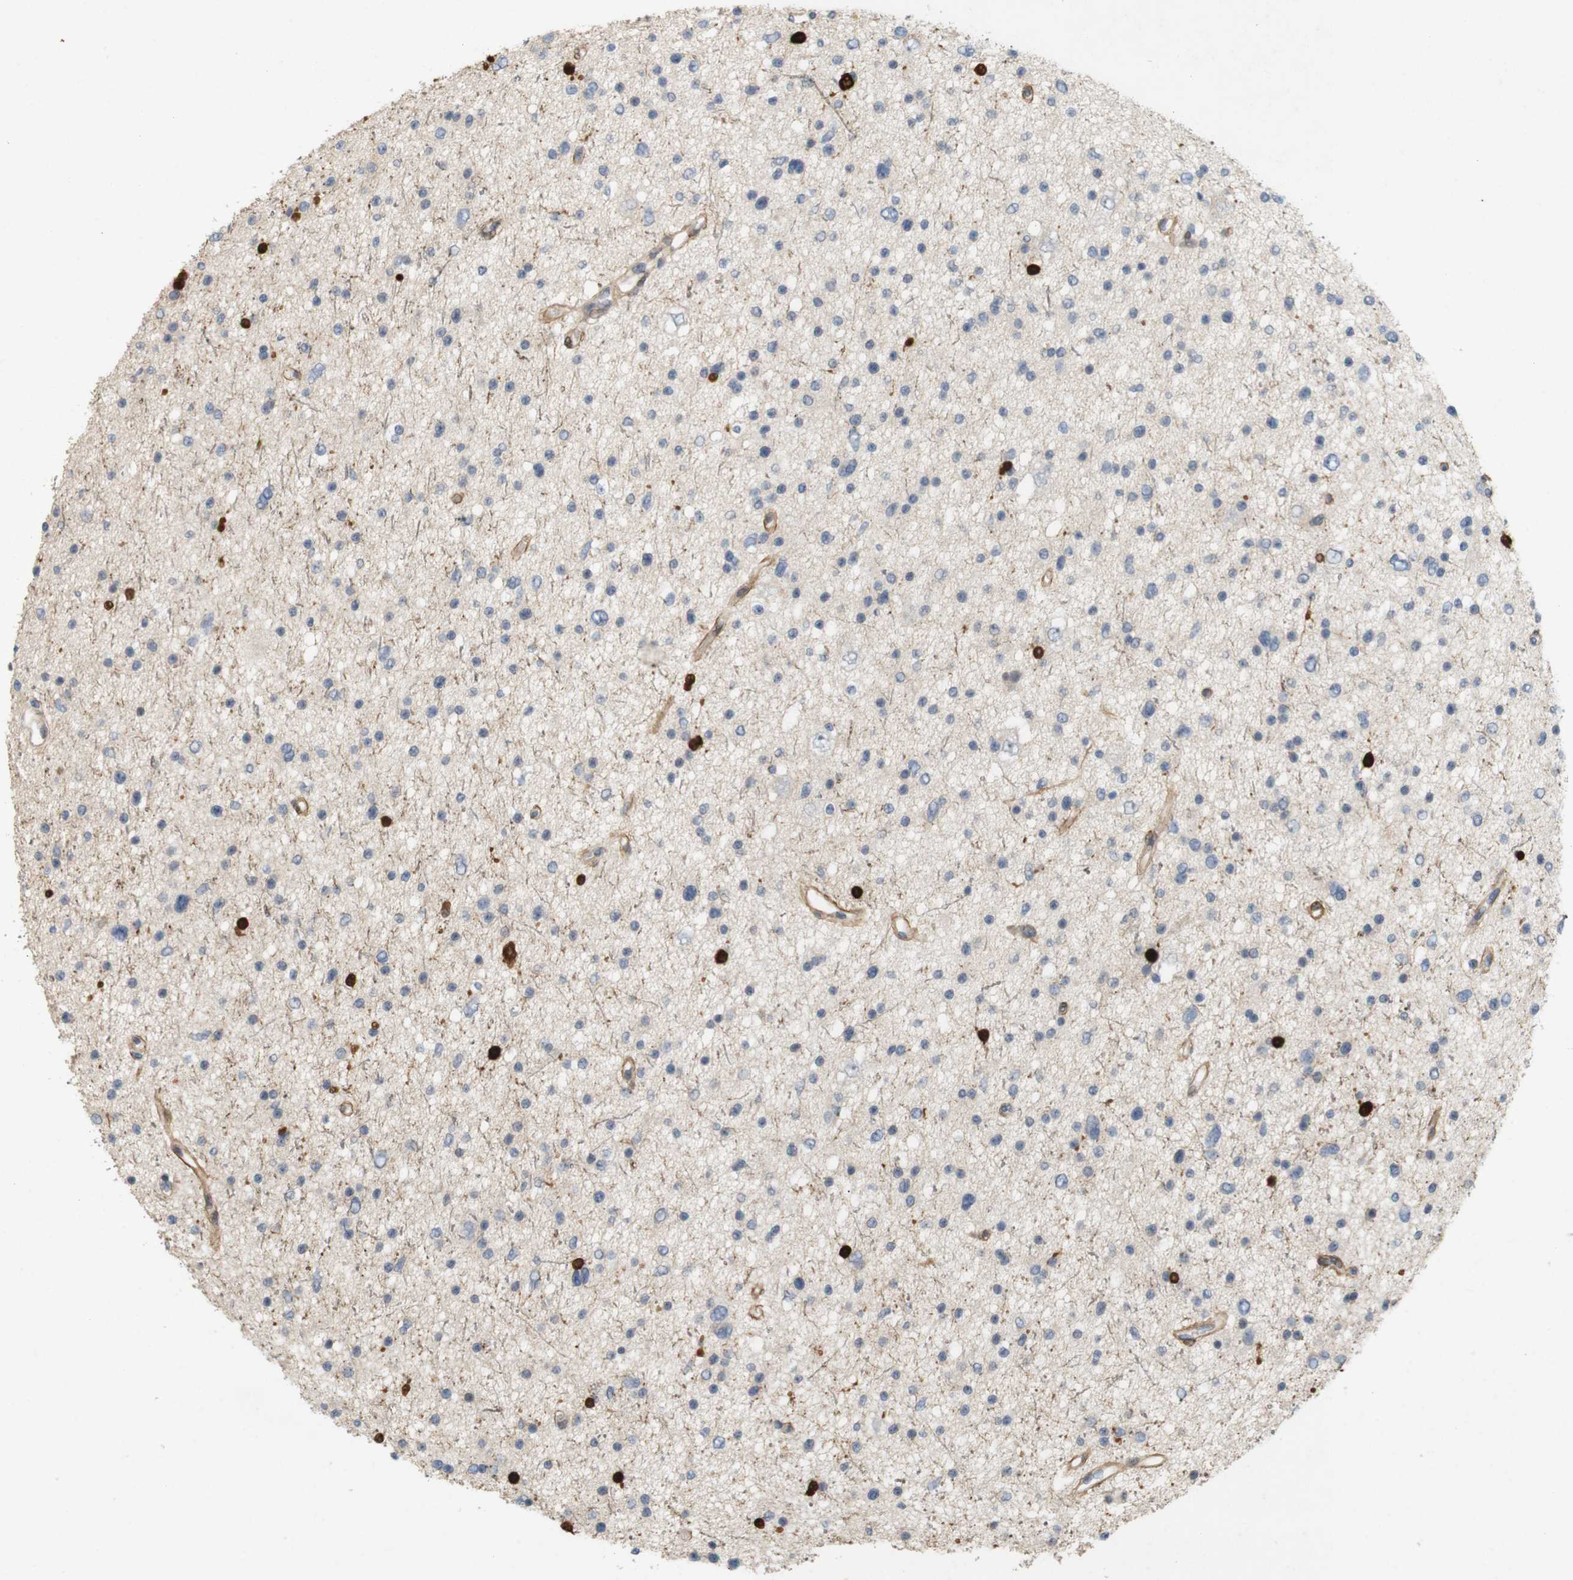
{"staining": {"intensity": "negative", "quantity": "none", "location": "none"}, "tissue": "glioma", "cell_type": "Tumor cells", "image_type": "cancer", "snomed": [{"axis": "morphology", "description": "Glioma, malignant, Low grade"}, {"axis": "topography", "description": "Brain"}], "caption": "Tumor cells show no significant expression in low-grade glioma (malignant).", "gene": "PPP1R14A", "patient": {"sex": "female", "age": 37}}